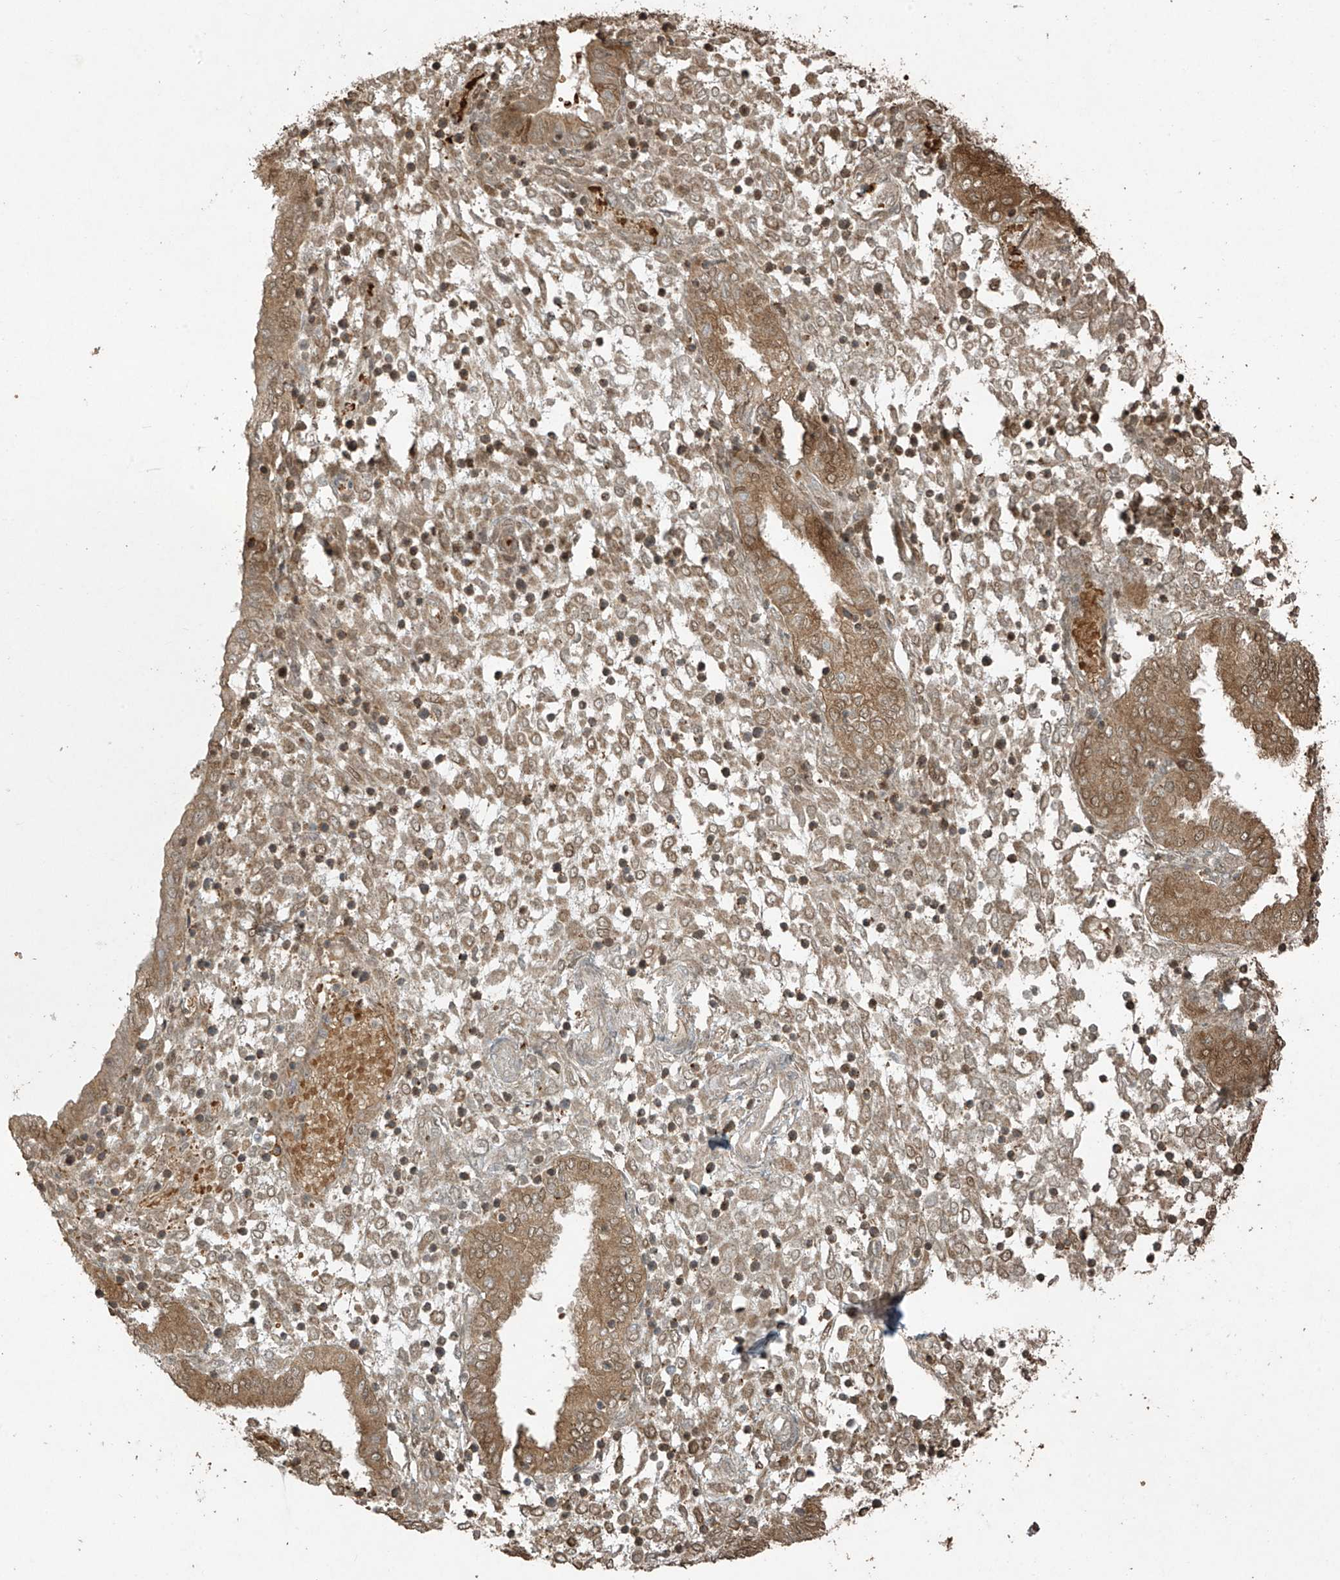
{"staining": {"intensity": "weak", "quantity": "25%-75%", "location": "cytoplasmic/membranous,nuclear"}, "tissue": "endometrium", "cell_type": "Cells in endometrial stroma", "image_type": "normal", "snomed": [{"axis": "morphology", "description": "Normal tissue, NOS"}, {"axis": "topography", "description": "Endometrium"}], "caption": "The photomicrograph shows immunohistochemical staining of normal endometrium. There is weak cytoplasmic/membranous,nuclear positivity is present in approximately 25%-75% of cells in endometrial stroma.", "gene": "TTC22", "patient": {"sex": "female", "age": 53}}